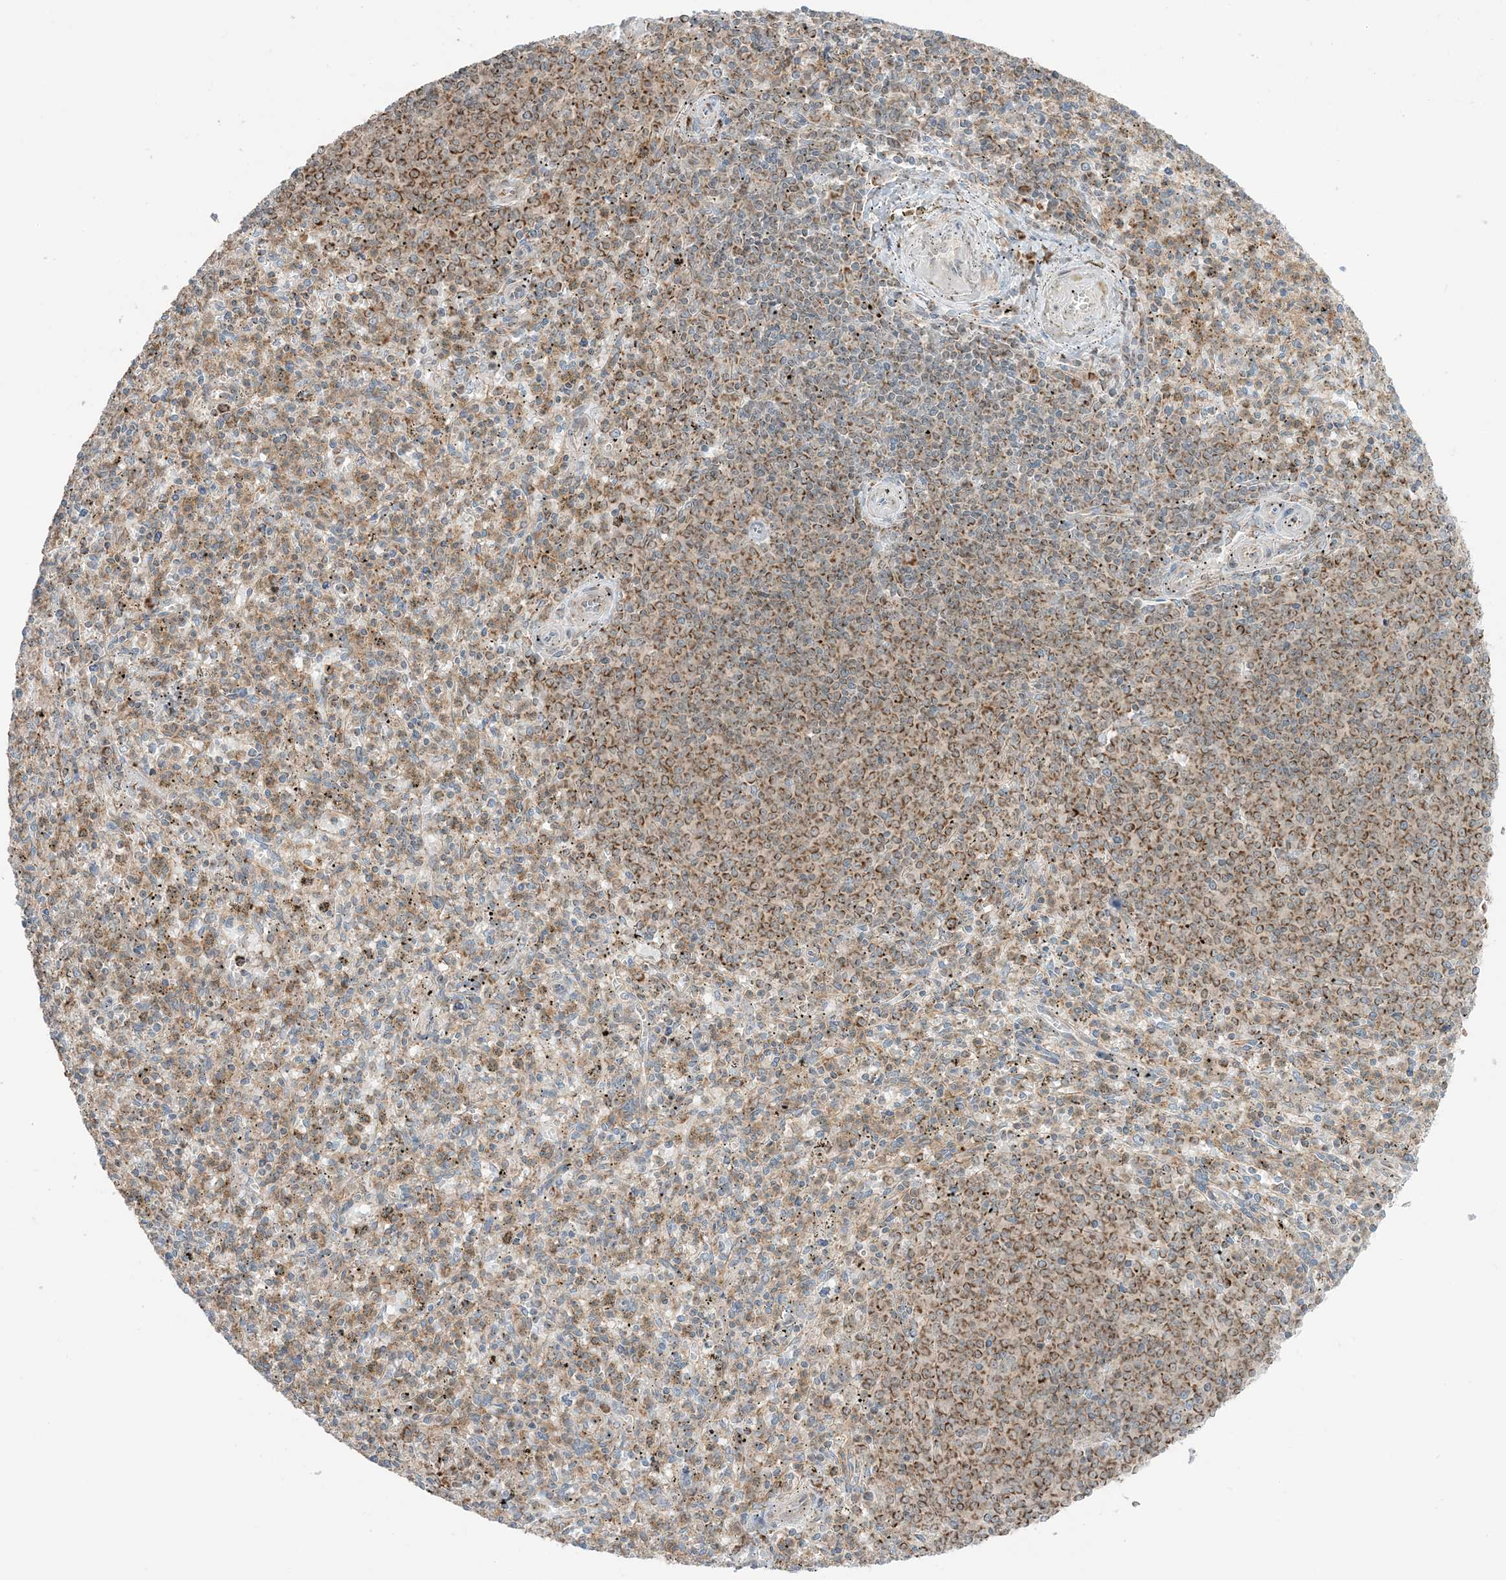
{"staining": {"intensity": "moderate", "quantity": "25%-75%", "location": "cytoplasmic/membranous"}, "tissue": "spleen", "cell_type": "Cells in red pulp", "image_type": "normal", "snomed": [{"axis": "morphology", "description": "Normal tissue, NOS"}, {"axis": "topography", "description": "Spleen"}], "caption": "IHC histopathology image of unremarkable spleen: human spleen stained using immunohistochemistry displays medium levels of moderate protein expression localized specifically in the cytoplasmic/membranous of cells in red pulp, appearing as a cytoplasmic/membranous brown color.", "gene": "N4BP3", "patient": {"sex": "male", "age": 72}}